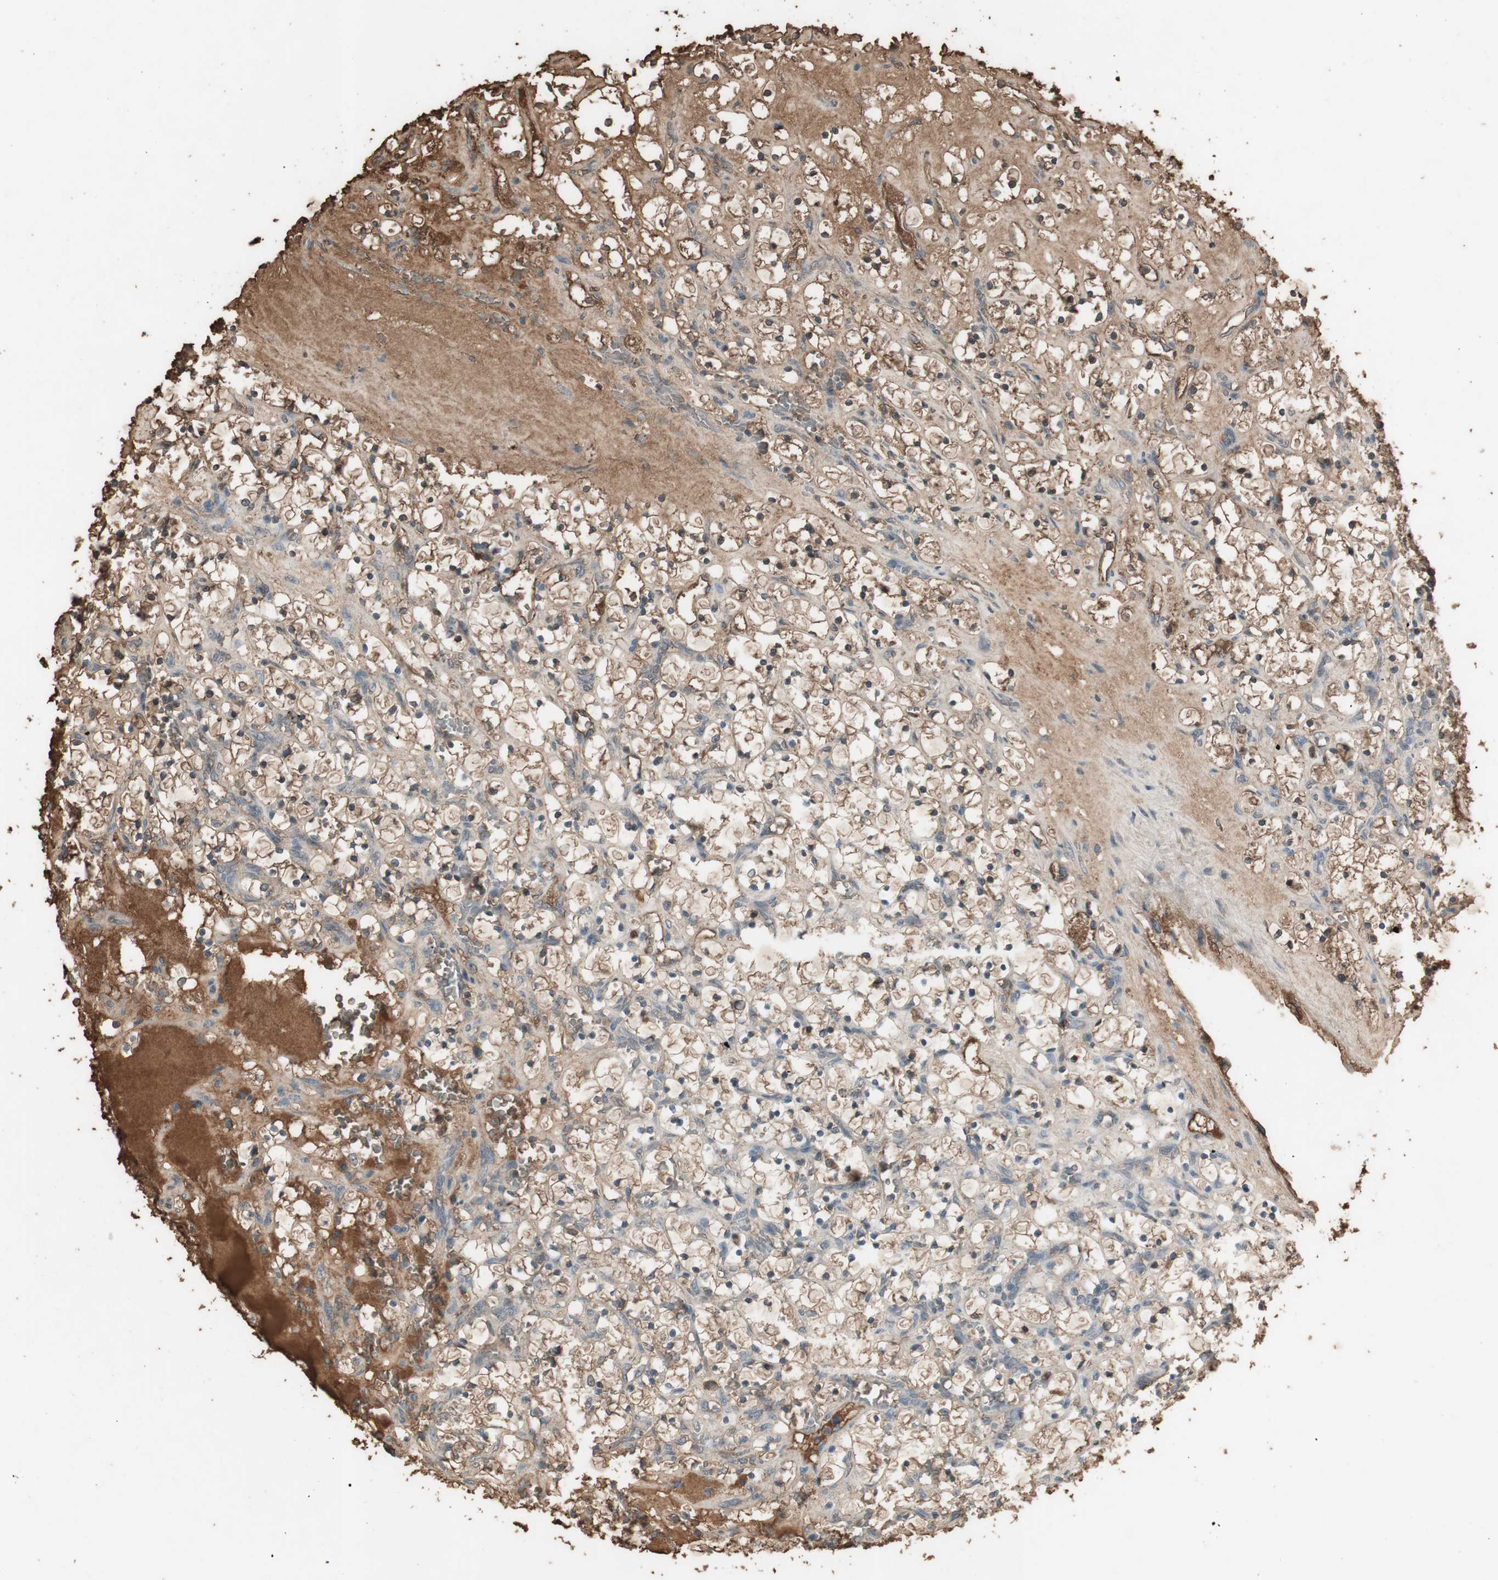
{"staining": {"intensity": "moderate", "quantity": ">75%", "location": "cytoplasmic/membranous"}, "tissue": "renal cancer", "cell_type": "Tumor cells", "image_type": "cancer", "snomed": [{"axis": "morphology", "description": "Adenocarcinoma, NOS"}, {"axis": "topography", "description": "Kidney"}], "caption": "High-power microscopy captured an IHC photomicrograph of renal cancer, revealing moderate cytoplasmic/membranous expression in approximately >75% of tumor cells.", "gene": "MMP14", "patient": {"sex": "female", "age": 69}}